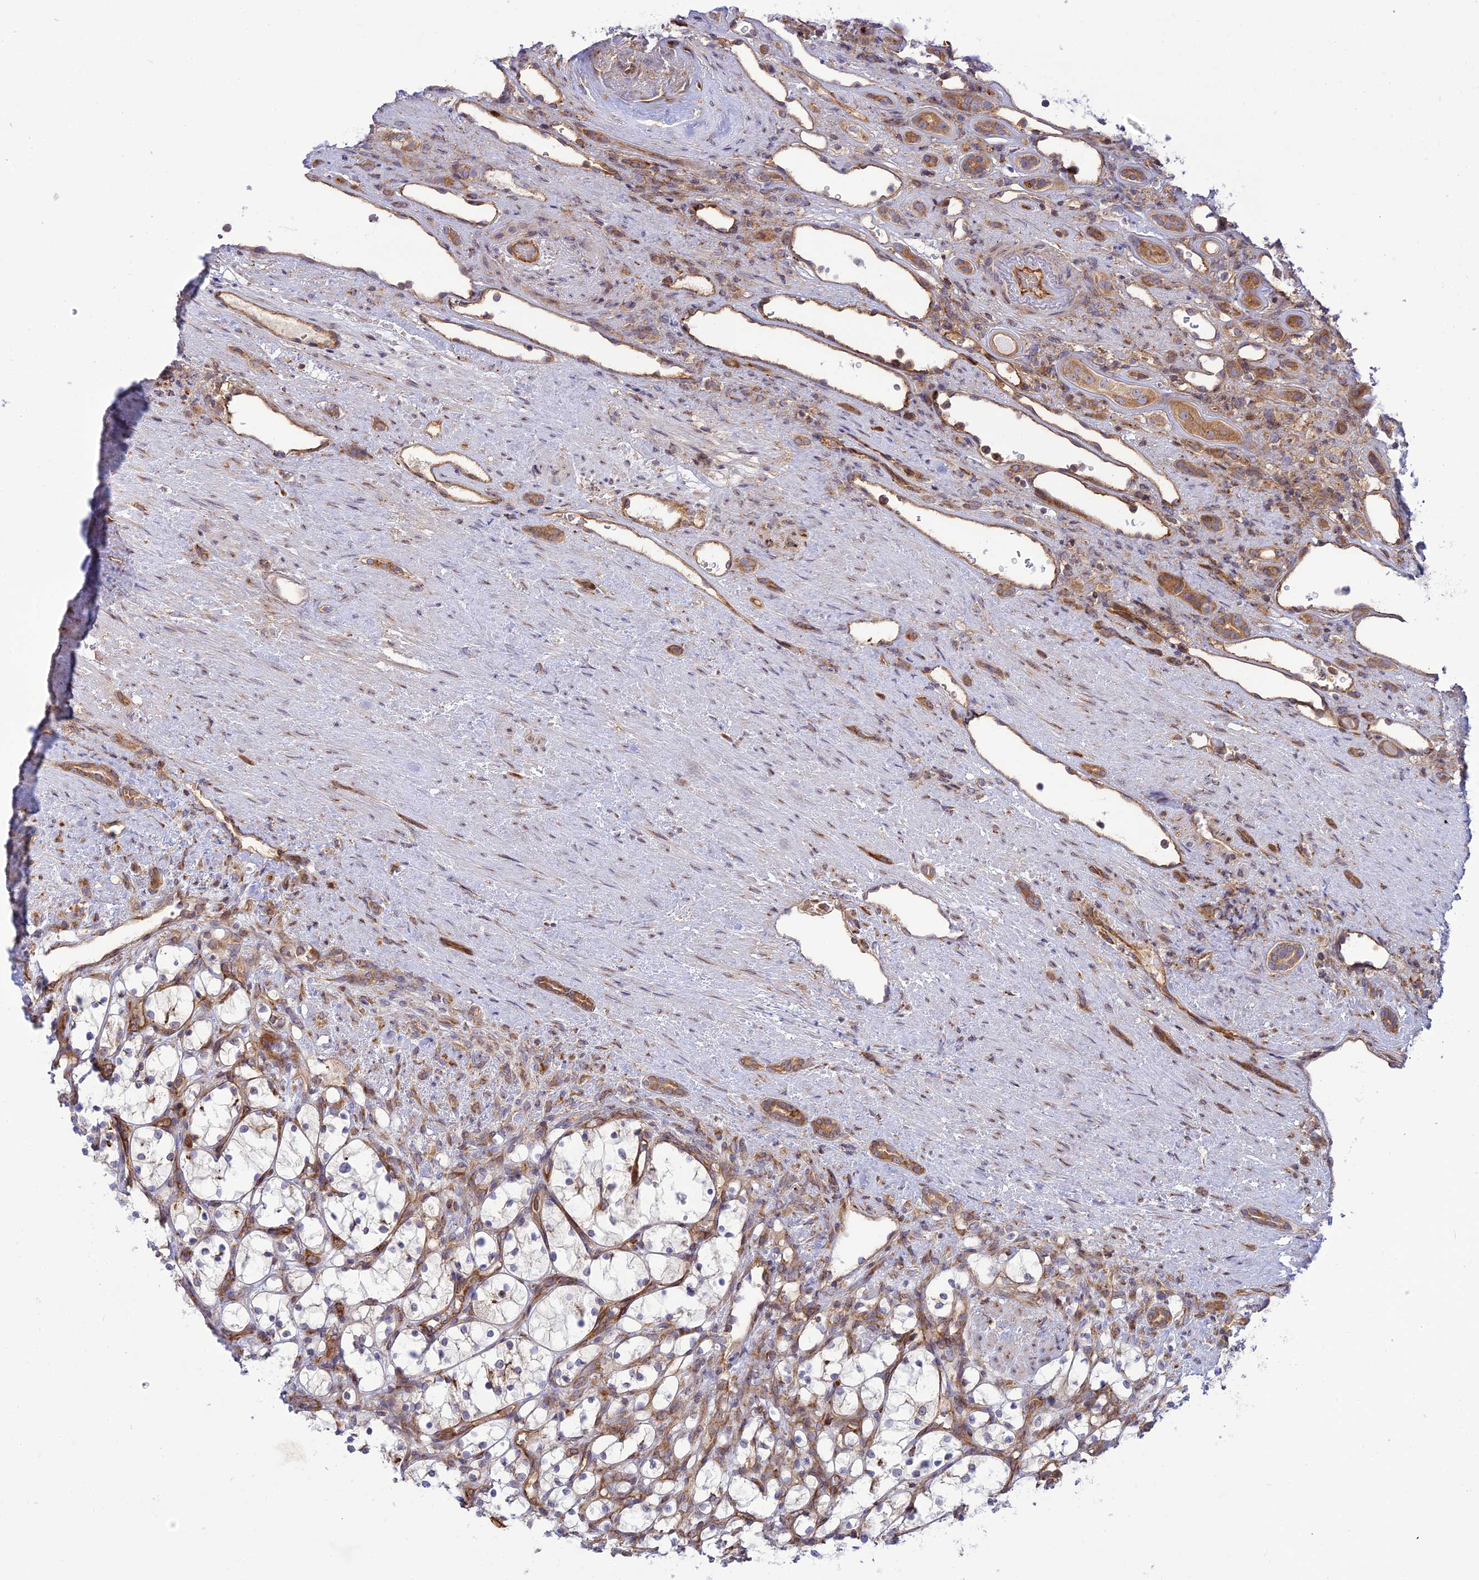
{"staining": {"intensity": "negative", "quantity": "none", "location": "none"}, "tissue": "renal cancer", "cell_type": "Tumor cells", "image_type": "cancer", "snomed": [{"axis": "morphology", "description": "Adenocarcinoma, NOS"}, {"axis": "topography", "description": "Kidney"}], "caption": "Immunohistochemistry (IHC) photomicrograph of neoplastic tissue: renal adenocarcinoma stained with DAB (3,3'-diaminobenzidine) demonstrates no significant protein positivity in tumor cells.", "gene": "PIMREG", "patient": {"sex": "female", "age": 69}}